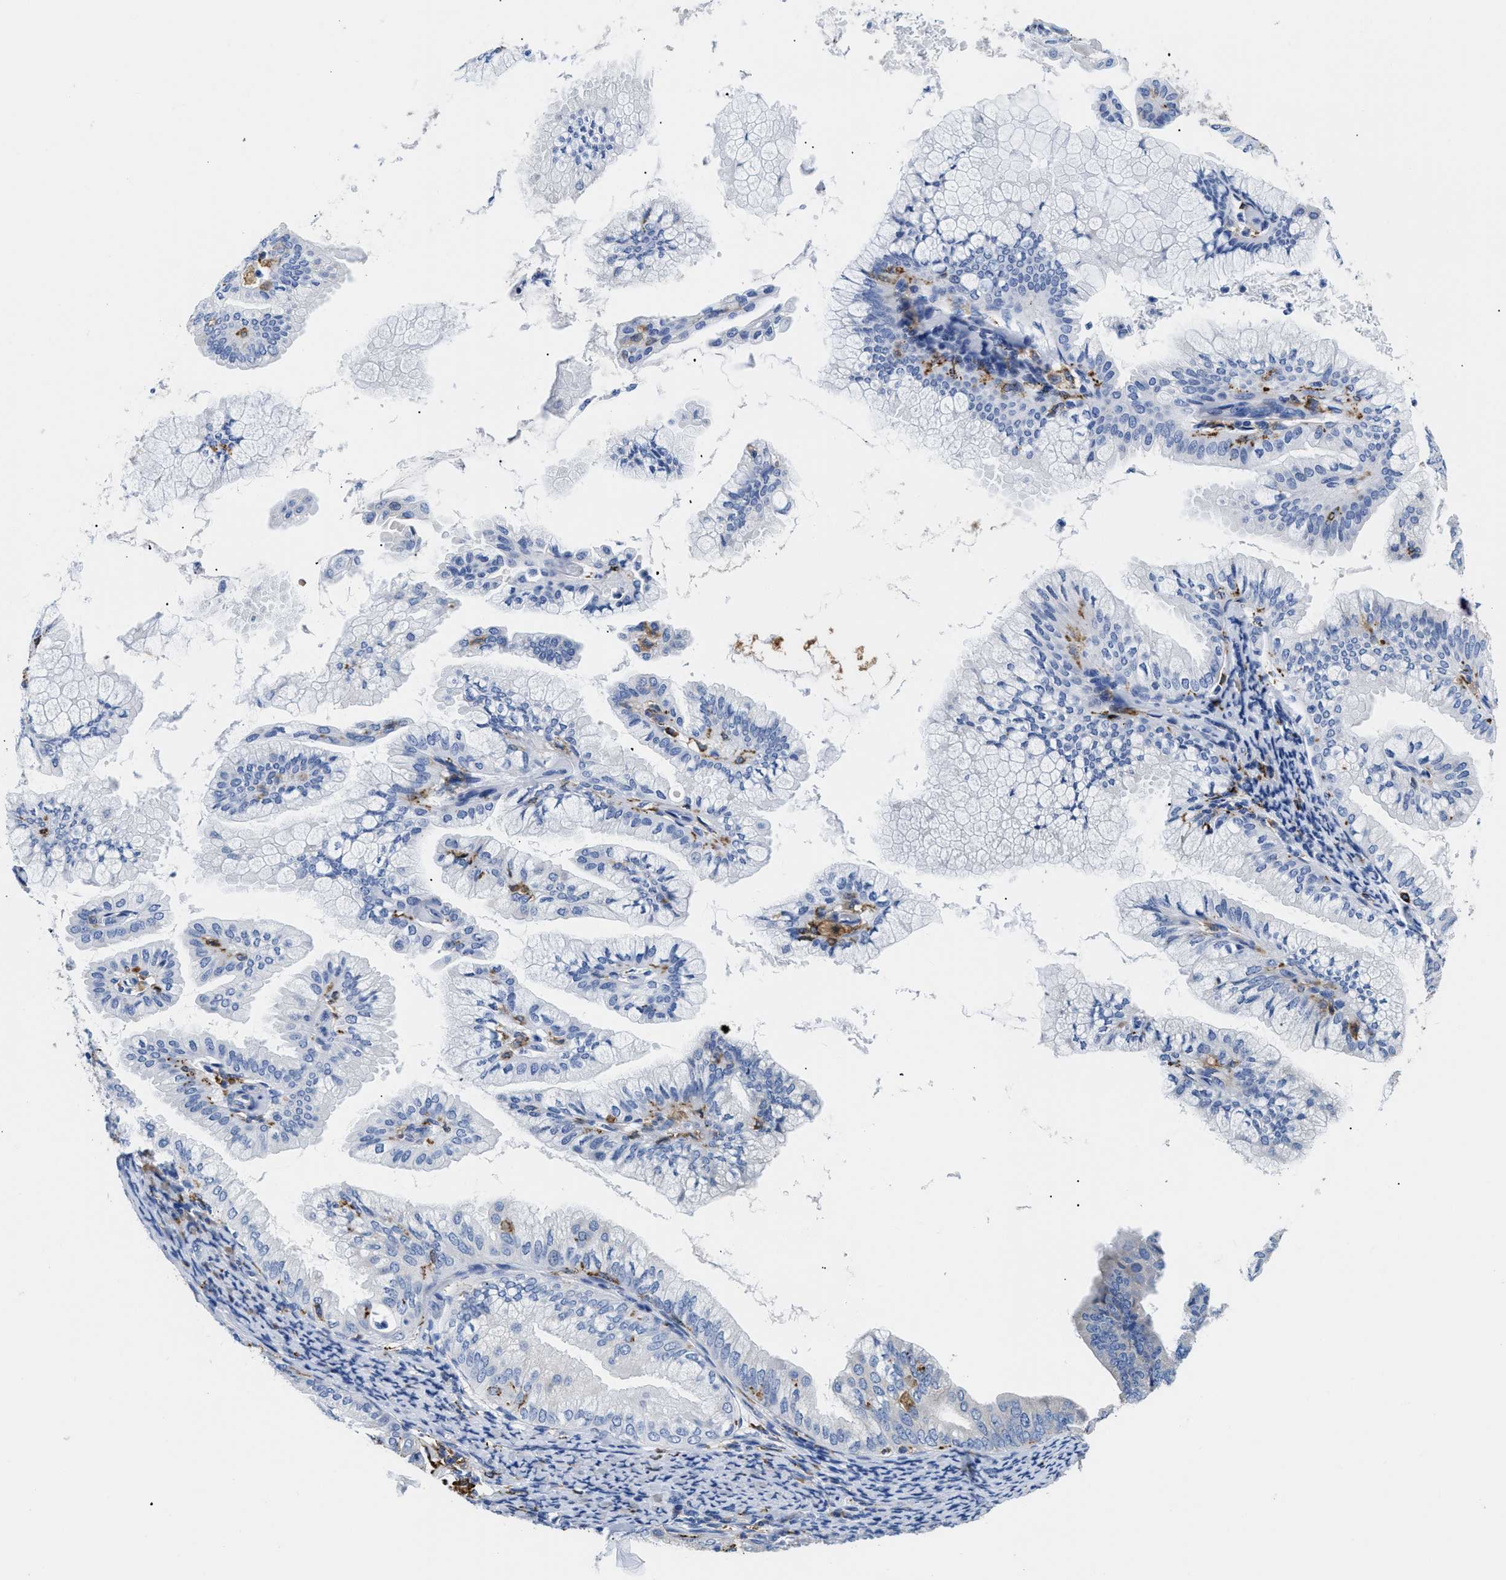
{"staining": {"intensity": "negative", "quantity": "none", "location": "none"}, "tissue": "endometrial cancer", "cell_type": "Tumor cells", "image_type": "cancer", "snomed": [{"axis": "morphology", "description": "Adenocarcinoma, NOS"}, {"axis": "topography", "description": "Endometrium"}], "caption": "Micrograph shows no significant protein positivity in tumor cells of endometrial cancer.", "gene": "HLA-DPA1", "patient": {"sex": "female", "age": 63}}